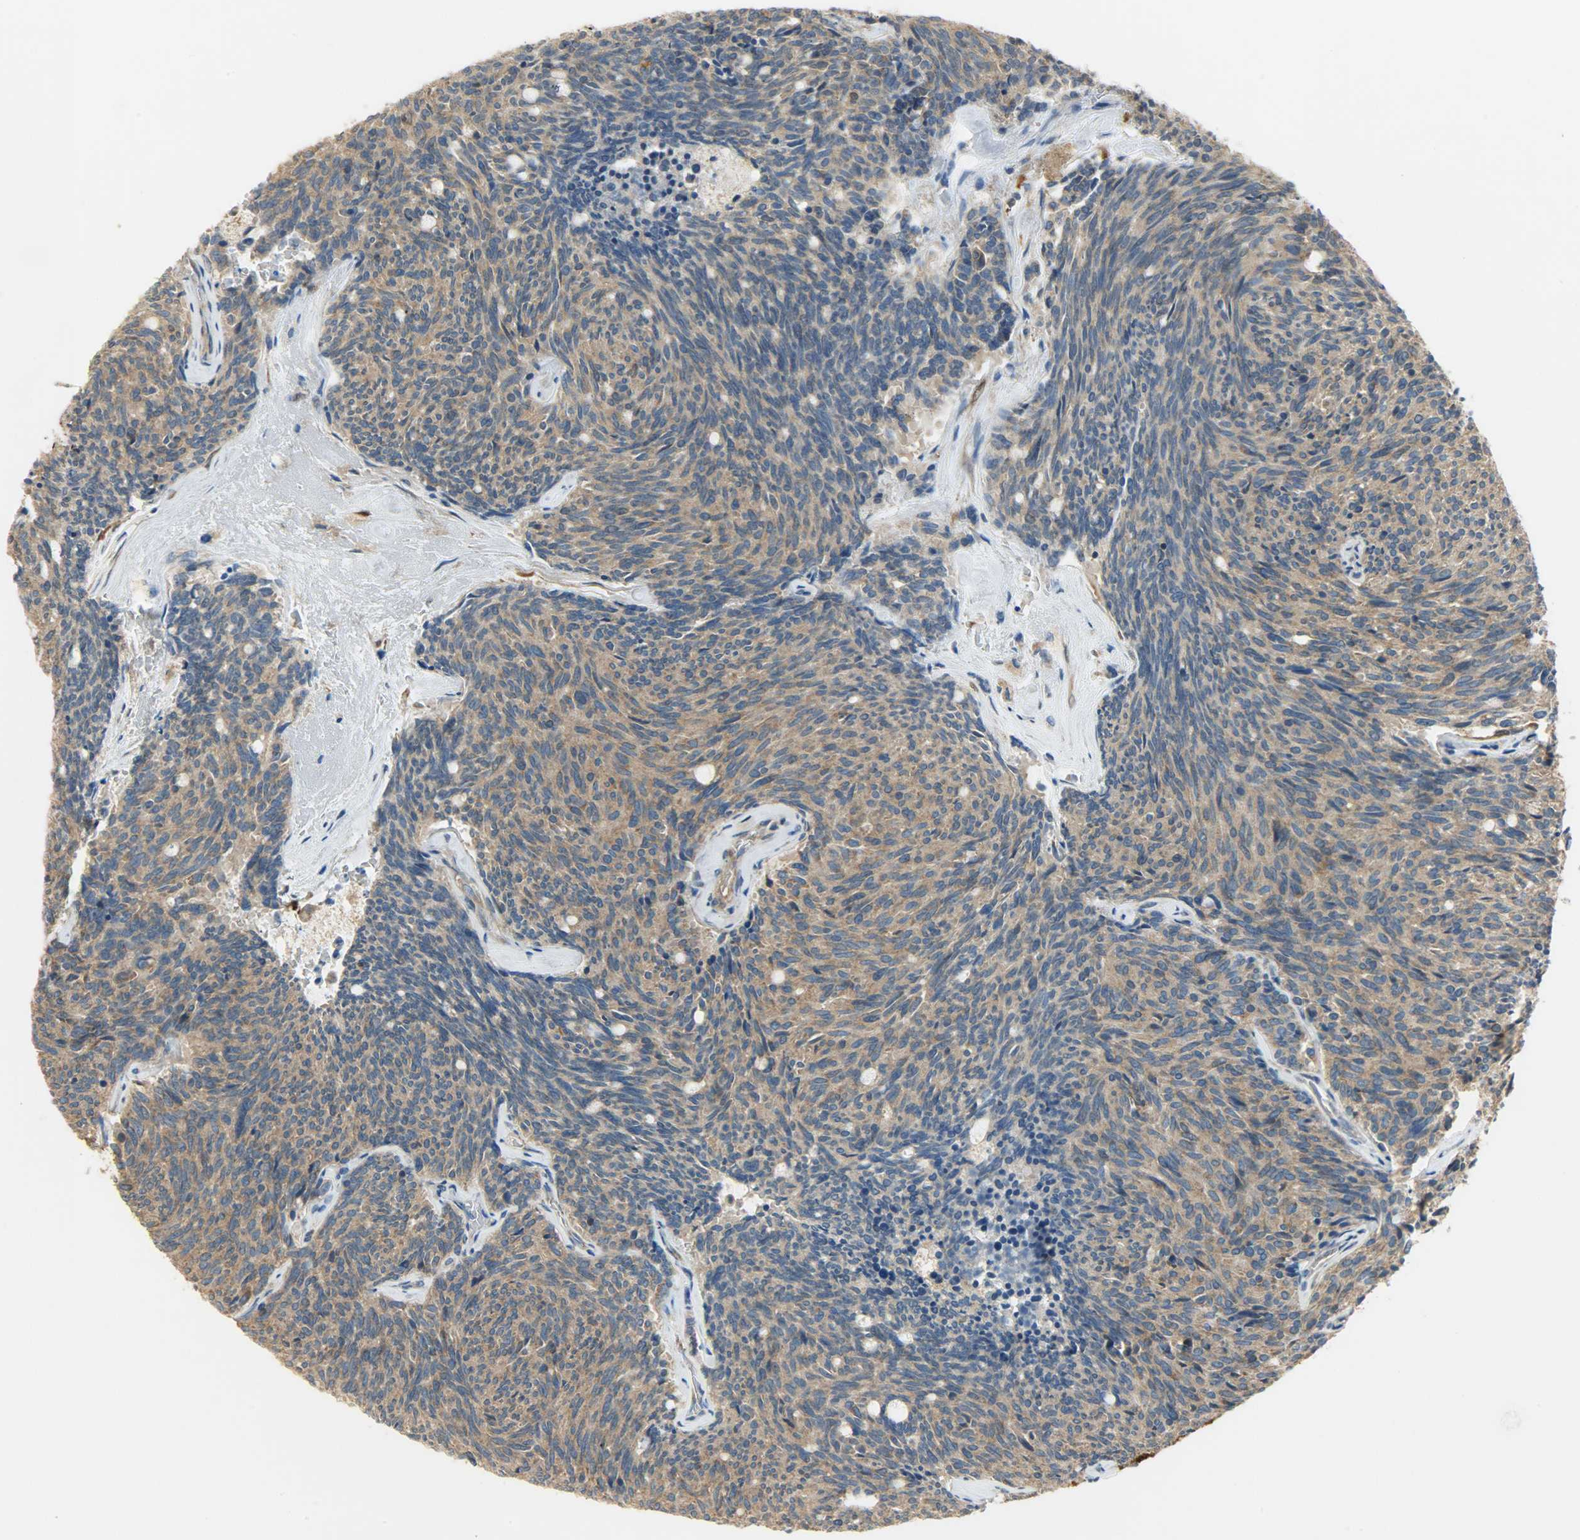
{"staining": {"intensity": "moderate", "quantity": ">75%", "location": "cytoplasmic/membranous"}, "tissue": "carcinoid", "cell_type": "Tumor cells", "image_type": "cancer", "snomed": [{"axis": "morphology", "description": "Carcinoid, malignant, NOS"}, {"axis": "topography", "description": "Pancreas"}], "caption": "Immunohistochemistry image of carcinoid stained for a protein (brown), which displays medium levels of moderate cytoplasmic/membranous staining in approximately >75% of tumor cells.", "gene": "C1orf198", "patient": {"sex": "female", "age": 54}}